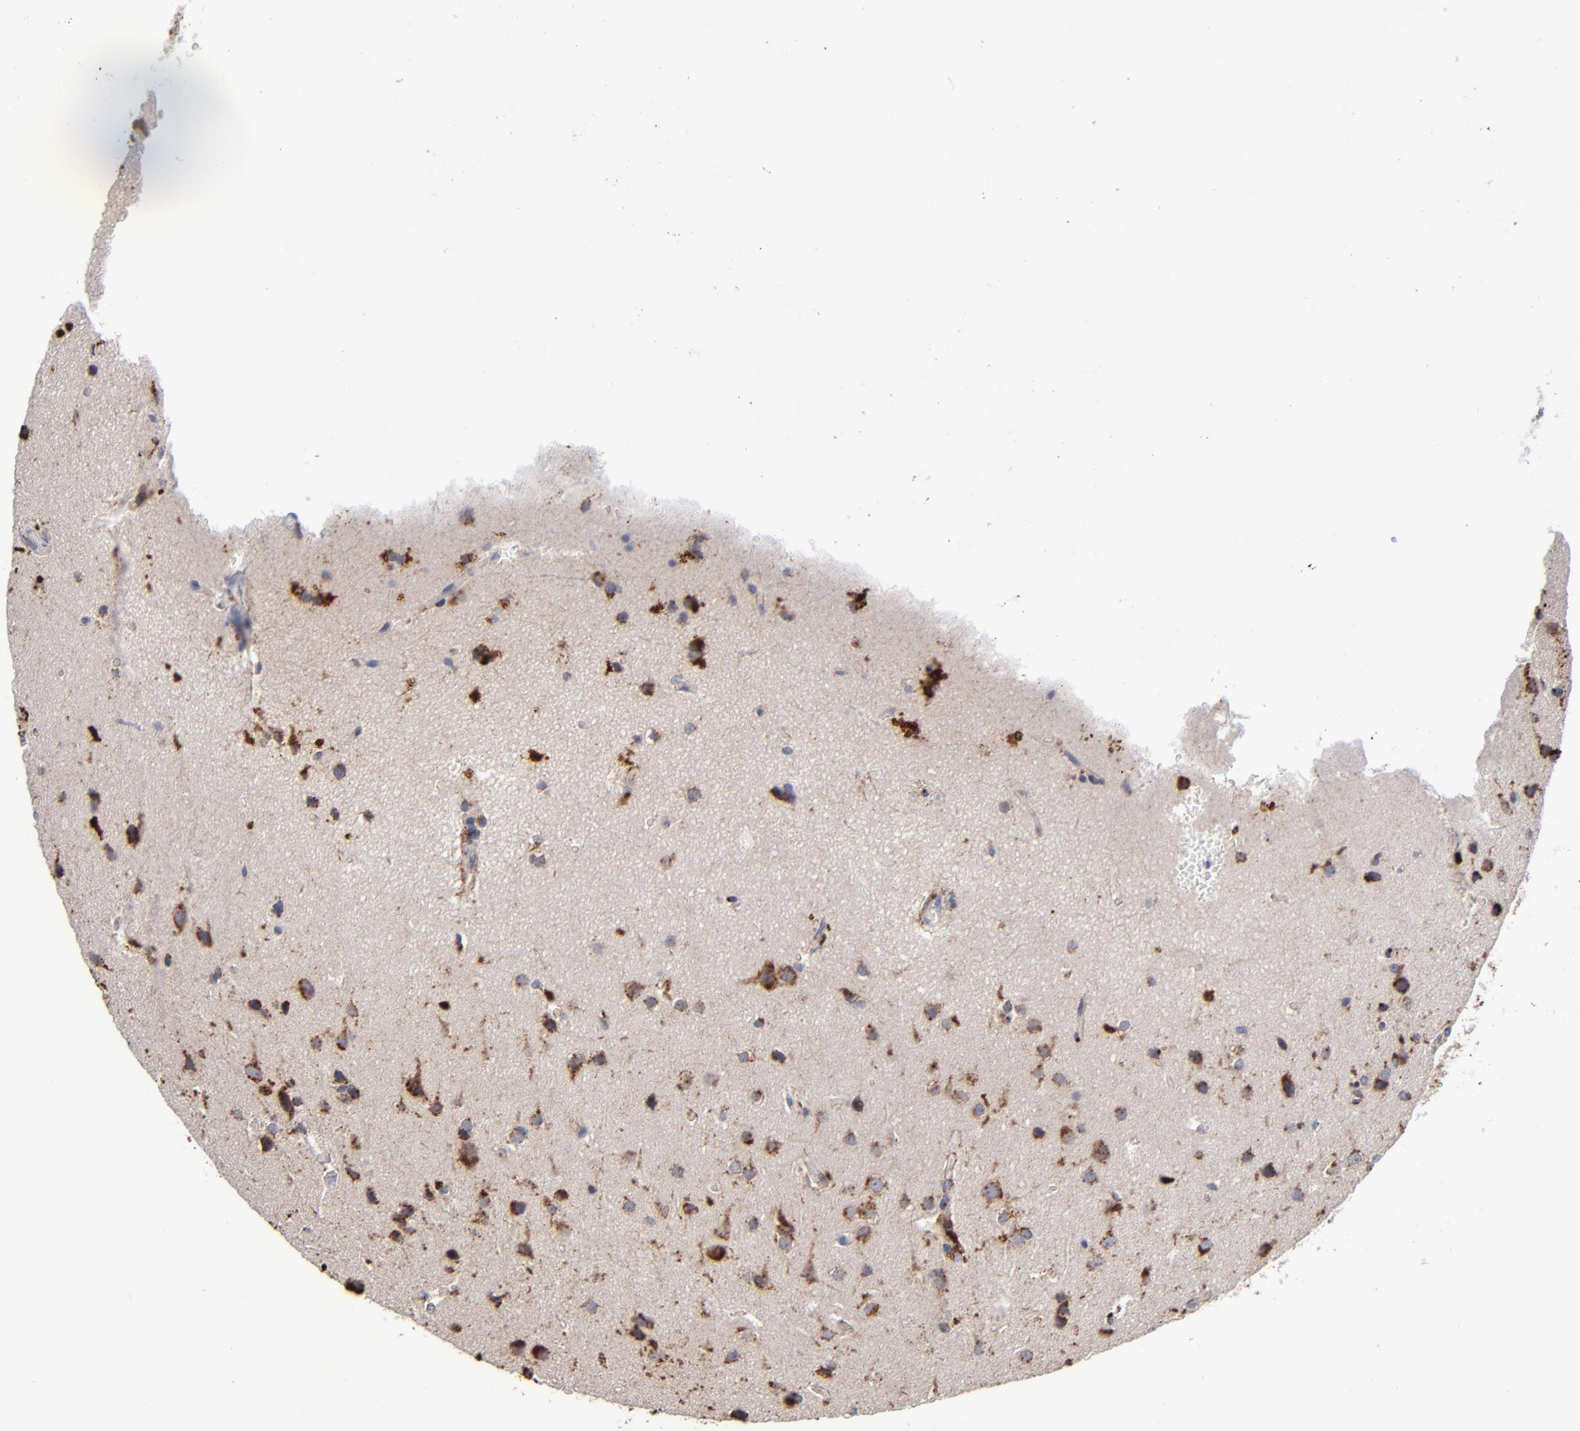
{"staining": {"intensity": "moderate", "quantity": ">75%", "location": "cytoplasmic/membranous"}, "tissue": "glioma", "cell_type": "Tumor cells", "image_type": "cancer", "snomed": [{"axis": "morphology", "description": "Glioma, malignant, Low grade"}, {"axis": "topography", "description": "Cerebral cortex"}], "caption": "Immunohistochemical staining of human malignant glioma (low-grade) demonstrates medium levels of moderate cytoplasmic/membranous positivity in about >75% of tumor cells. The staining is performed using DAB (3,3'-diaminobenzidine) brown chromogen to label protein expression. The nuclei are counter-stained blue using hematoxylin.", "gene": "RRAGB", "patient": {"sex": "female", "age": 47}}